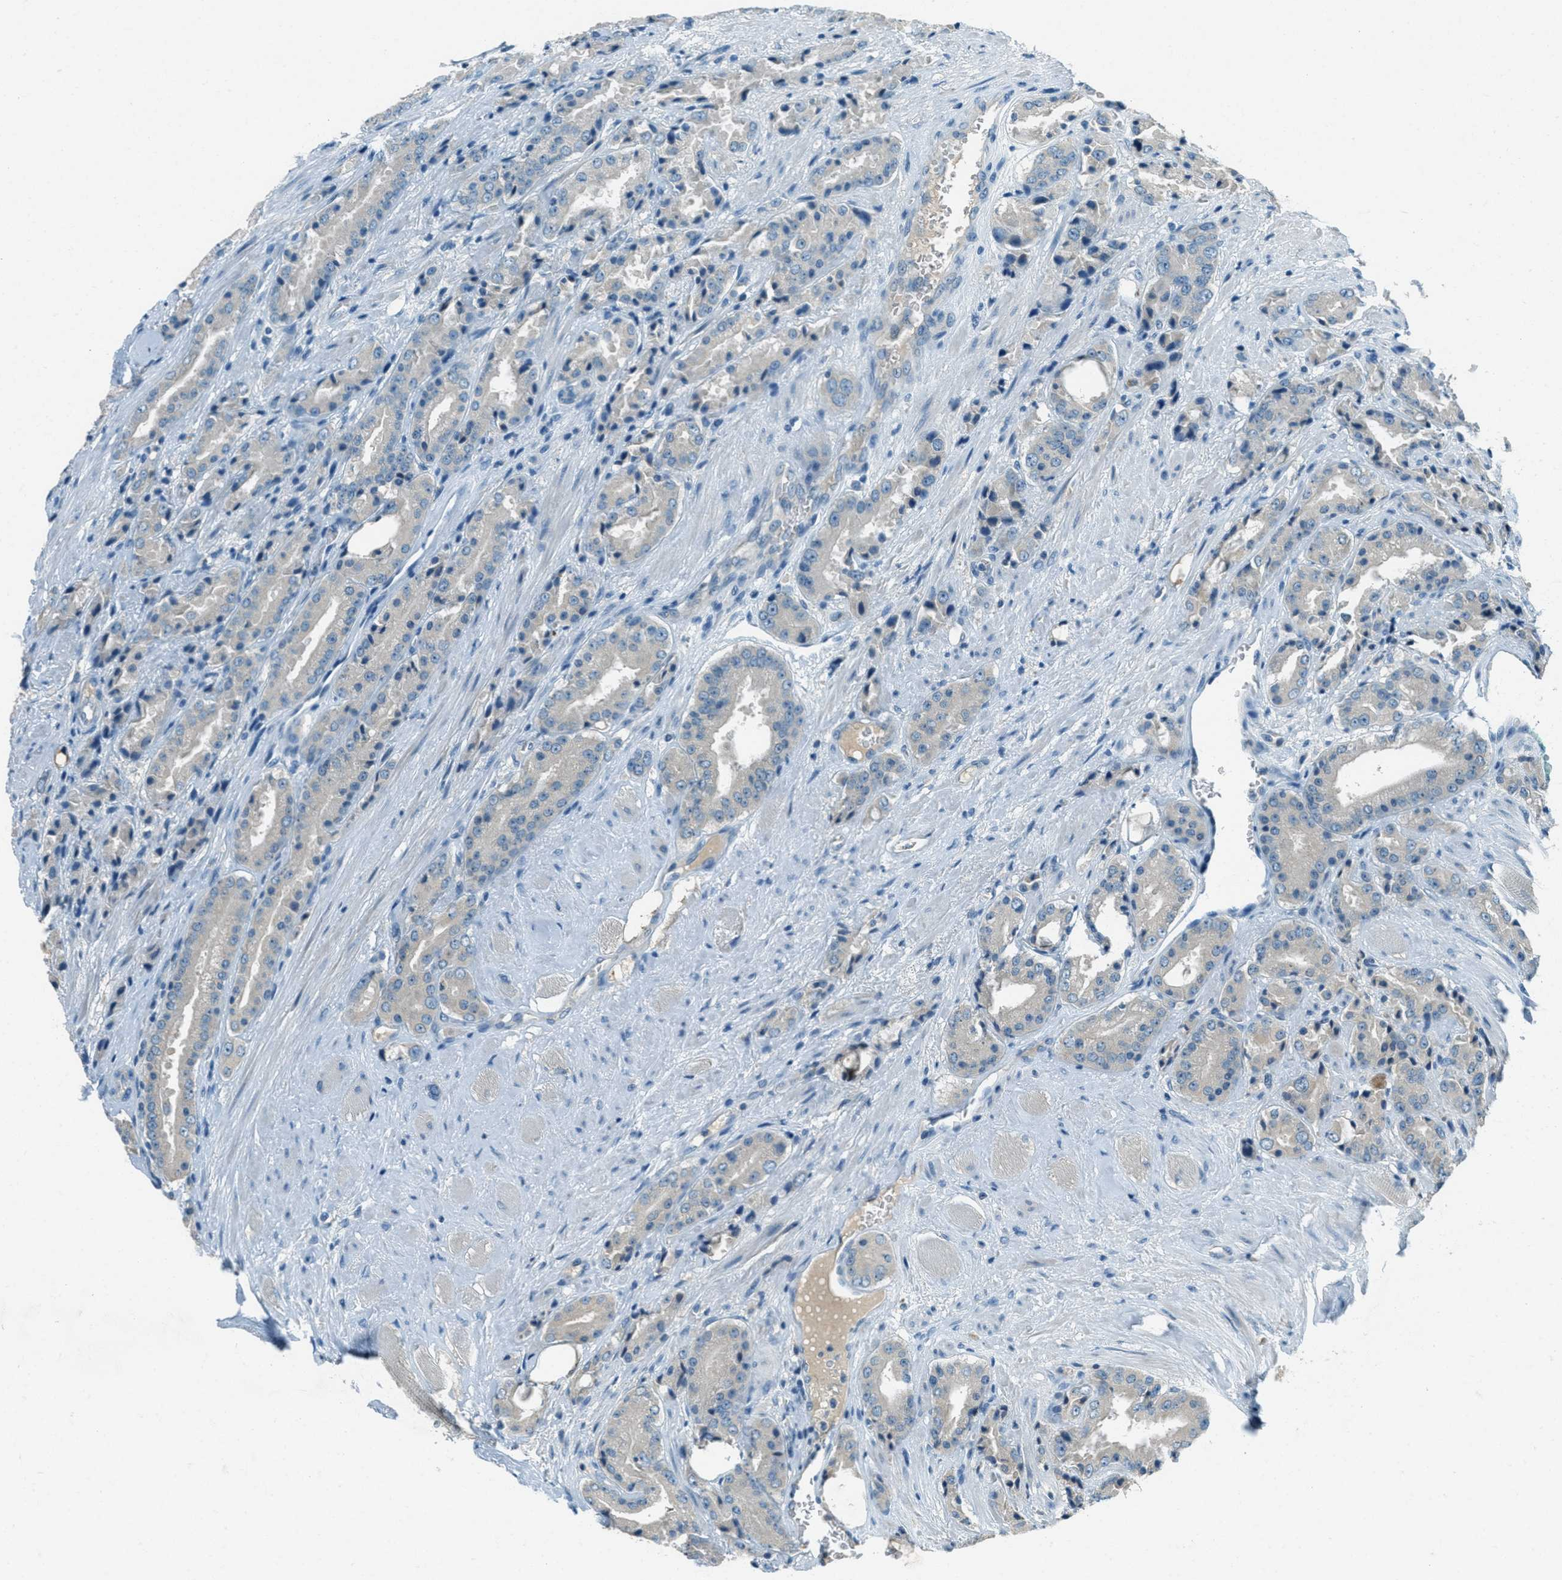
{"staining": {"intensity": "negative", "quantity": "none", "location": "none"}, "tissue": "prostate cancer", "cell_type": "Tumor cells", "image_type": "cancer", "snomed": [{"axis": "morphology", "description": "Adenocarcinoma, High grade"}, {"axis": "topography", "description": "Prostate"}], "caption": "Tumor cells are negative for protein expression in human adenocarcinoma (high-grade) (prostate).", "gene": "MSLN", "patient": {"sex": "male", "age": 71}}